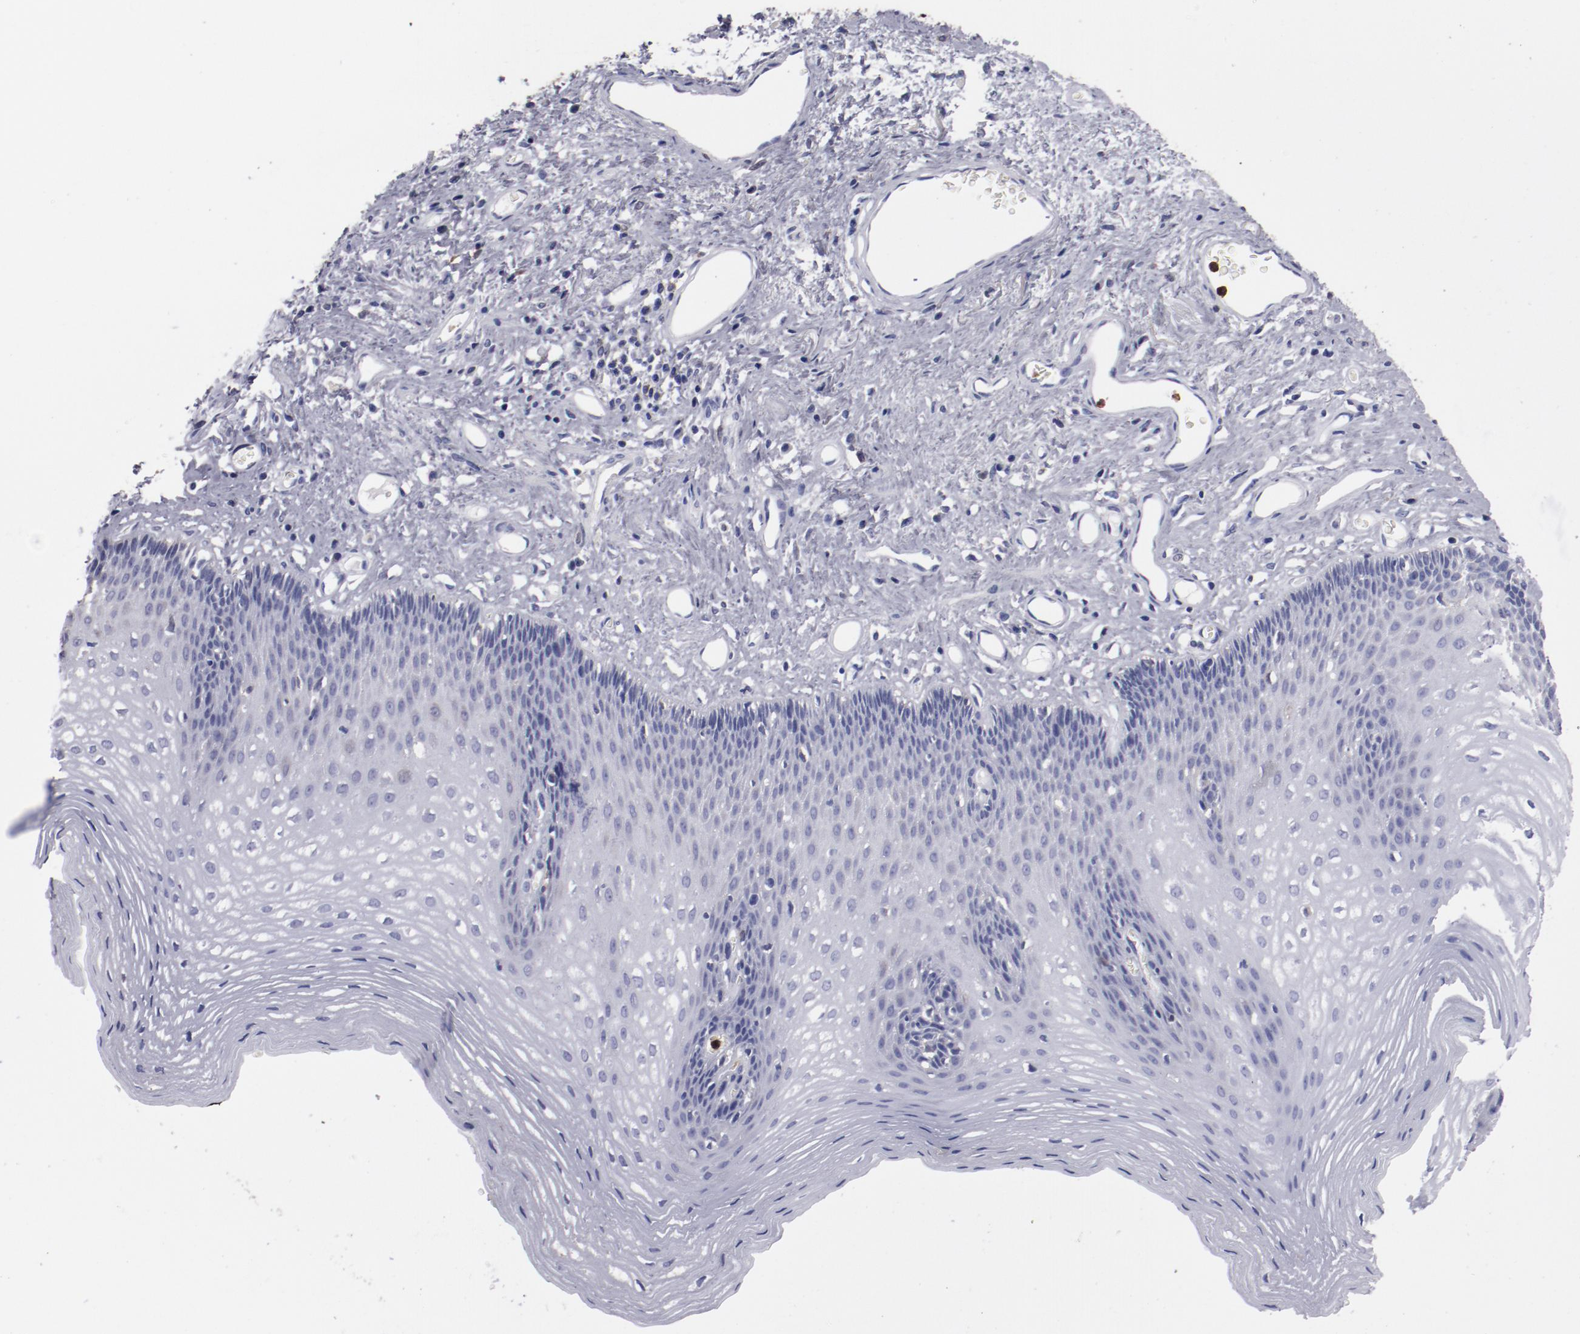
{"staining": {"intensity": "weak", "quantity": ">75%", "location": "cytoplasmic/membranous"}, "tissue": "esophagus", "cell_type": "Squamous epithelial cells", "image_type": "normal", "snomed": [{"axis": "morphology", "description": "Normal tissue, NOS"}, {"axis": "topography", "description": "Esophagus"}], "caption": "A high-resolution micrograph shows immunohistochemistry staining of benign esophagus, which shows weak cytoplasmic/membranous staining in about >75% of squamous epithelial cells. Using DAB (brown) and hematoxylin (blue) stains, captured at high magnification using brightfield microscopy.", "gene": "FGR", "patient": {"sex": "female", "age": 70}}